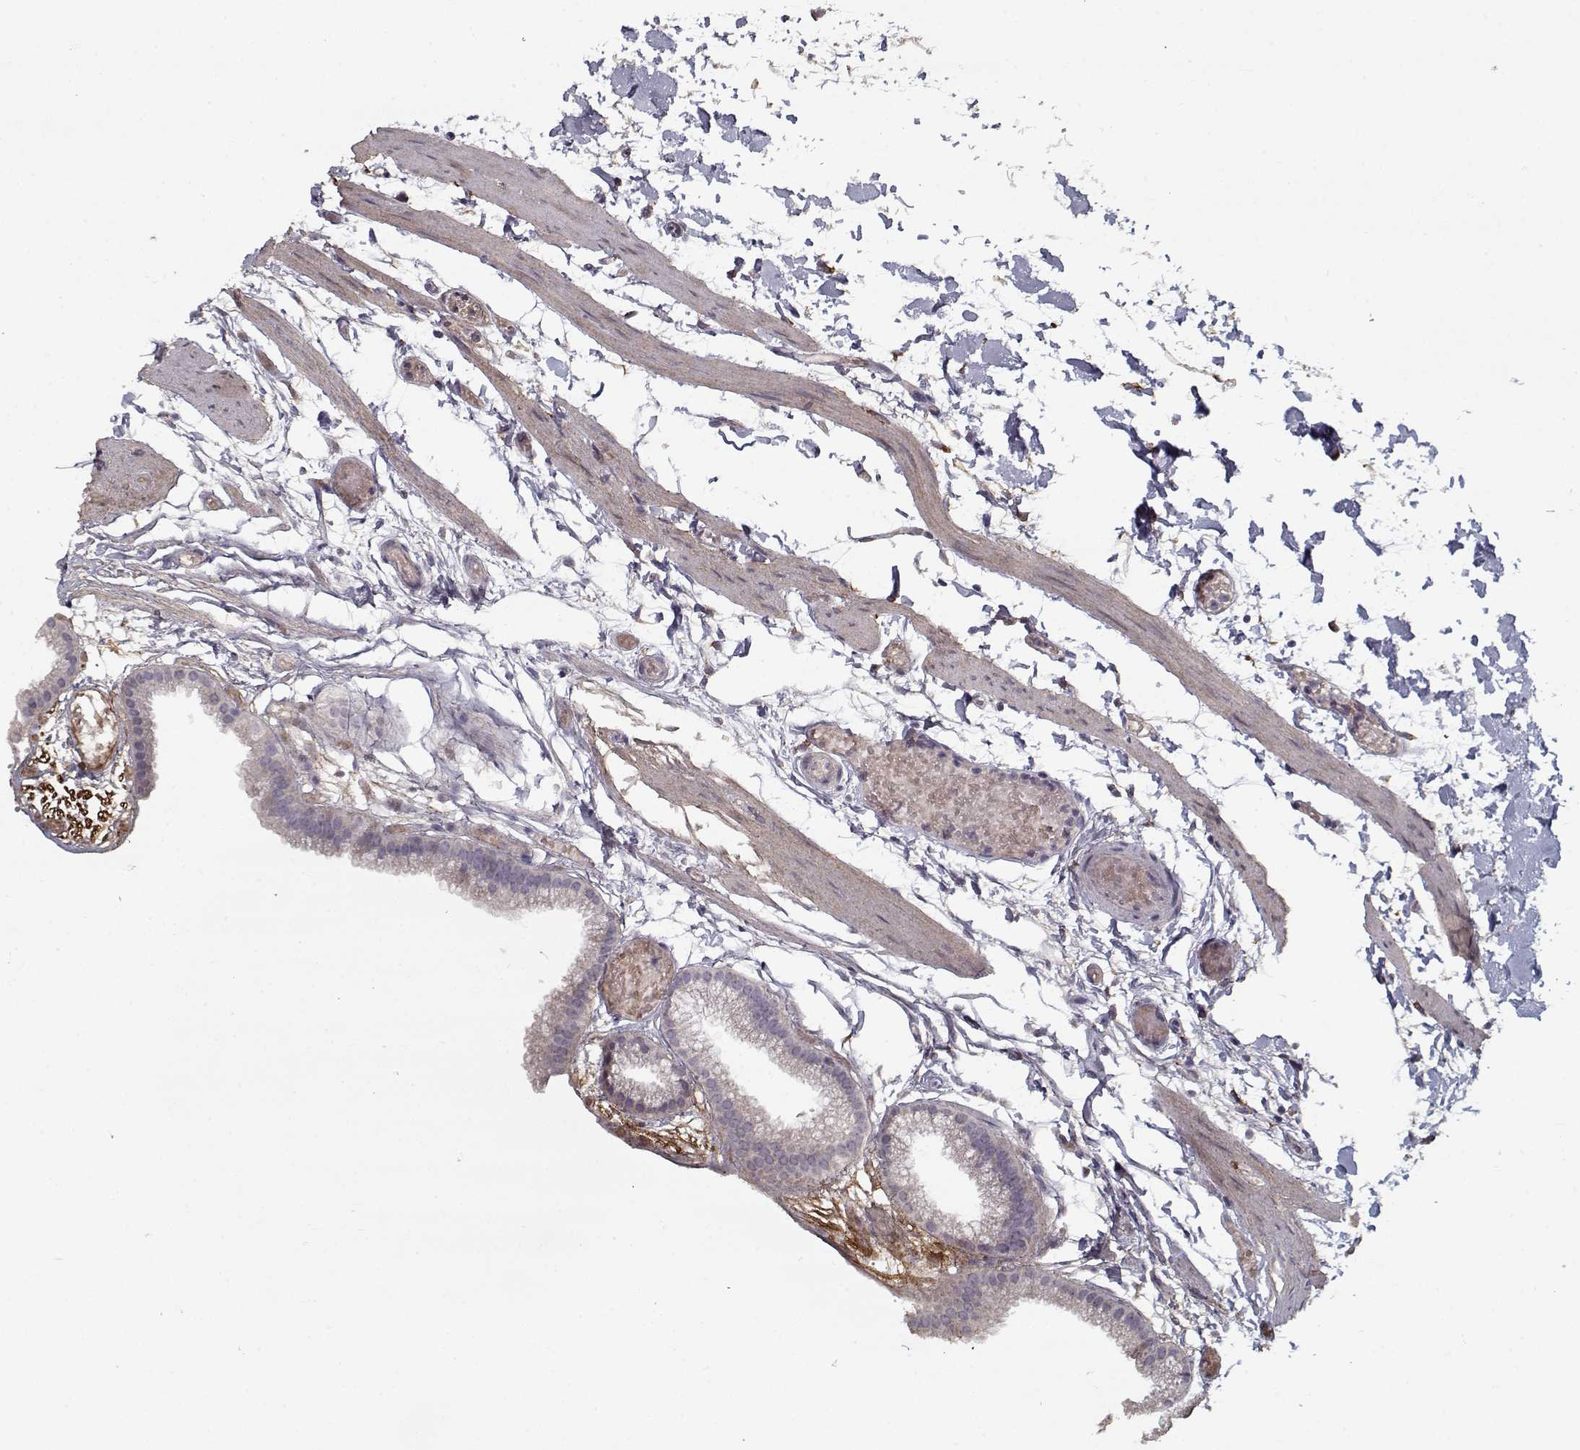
{"staining": {"intensity": "negative", "quantity": "none", "location": "none"}, "tissue": "gallbladder", "cell_type": "Glandular cells", "image_type": "normal", "snomed": [{"axis": "morphology", "description": "Normal tissue, NOS"}, {"axis": "topography", "description": "Gallbladder"}], "caption": "Immunohistochemical staining of benign human gallbladder exhibits no significant expression in glandular cells. (Stains: DAB (3,3'-diaminobenzidine) IHC with hematoxylin counter stain, Microscopy: brightfield microscopy at high magnification).", "gene": "LAMA2", "patient": {"sex": "female", "age": 45}}